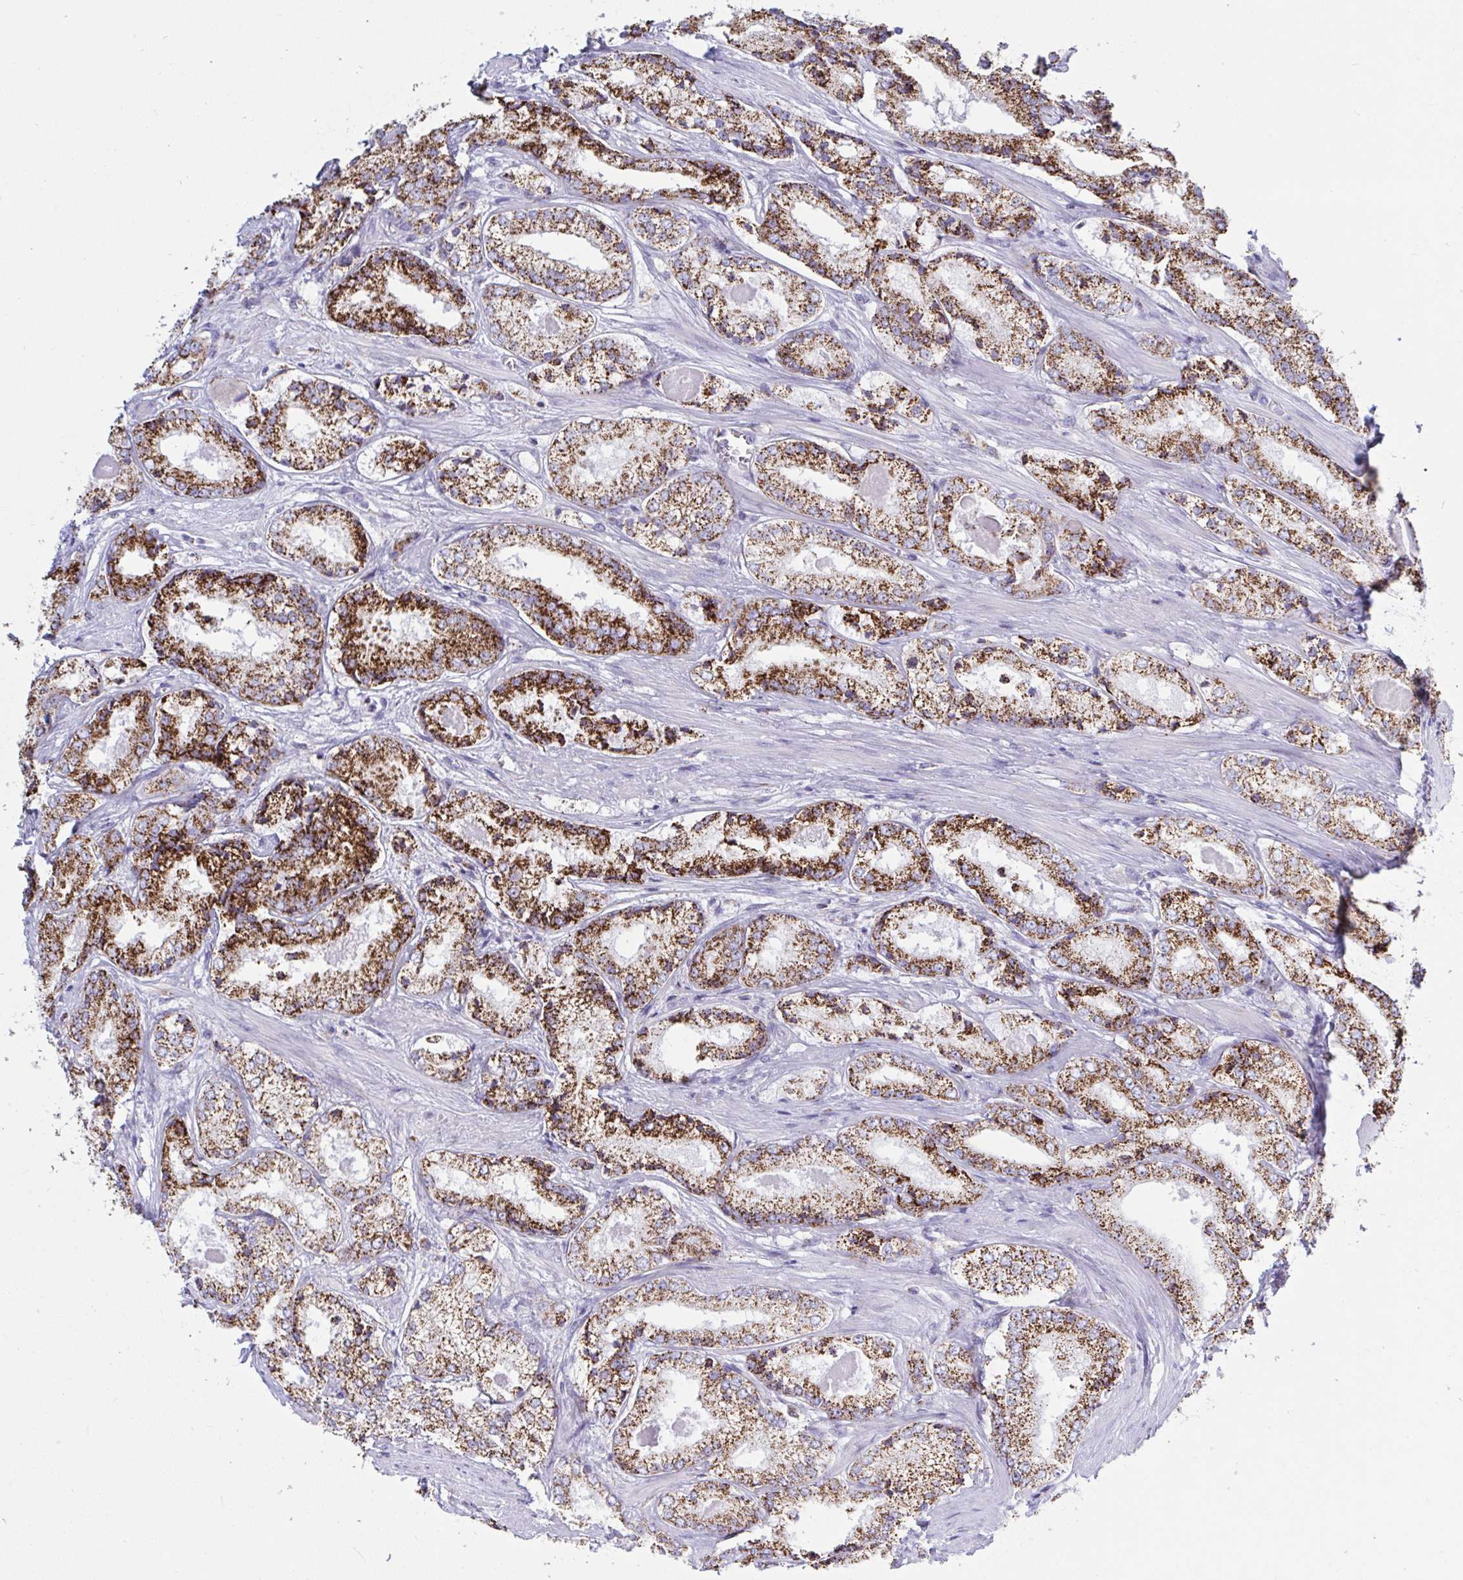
{"staining": {"intensity": "strong", "quantity": ">75%", "location": "cytoplasmic/membranous"}, "tissue": "prostate cancer", "cell_type": "Tumor cells", "image_type": "cancer", "snomed": [{"axis": "morphology", "description": "Adenocarcinoma, NOS"}, {"axis": "morphology", "description": "Adenocarcinoma, Low grade"}, {"axis": "topography", "description": "Prostate"}], "caption": "Immunohistochemistry (IHC) (DAB (3,3'-diaminobenzidine)) staining of human prostate low-grade adenocarcinoma displays strong cytoplasmic/membranous protein positivity in approximately >75% of tumor cells. The staining was performed using DAB (3,3'-diaminobenzidine) to visualize the protein expression in brown, while the nuclei were stained in blue with hematoxylin (Magnification: 20x).", "gene": "HSPE1", "patient": {"sex": "male", "age": 68}}